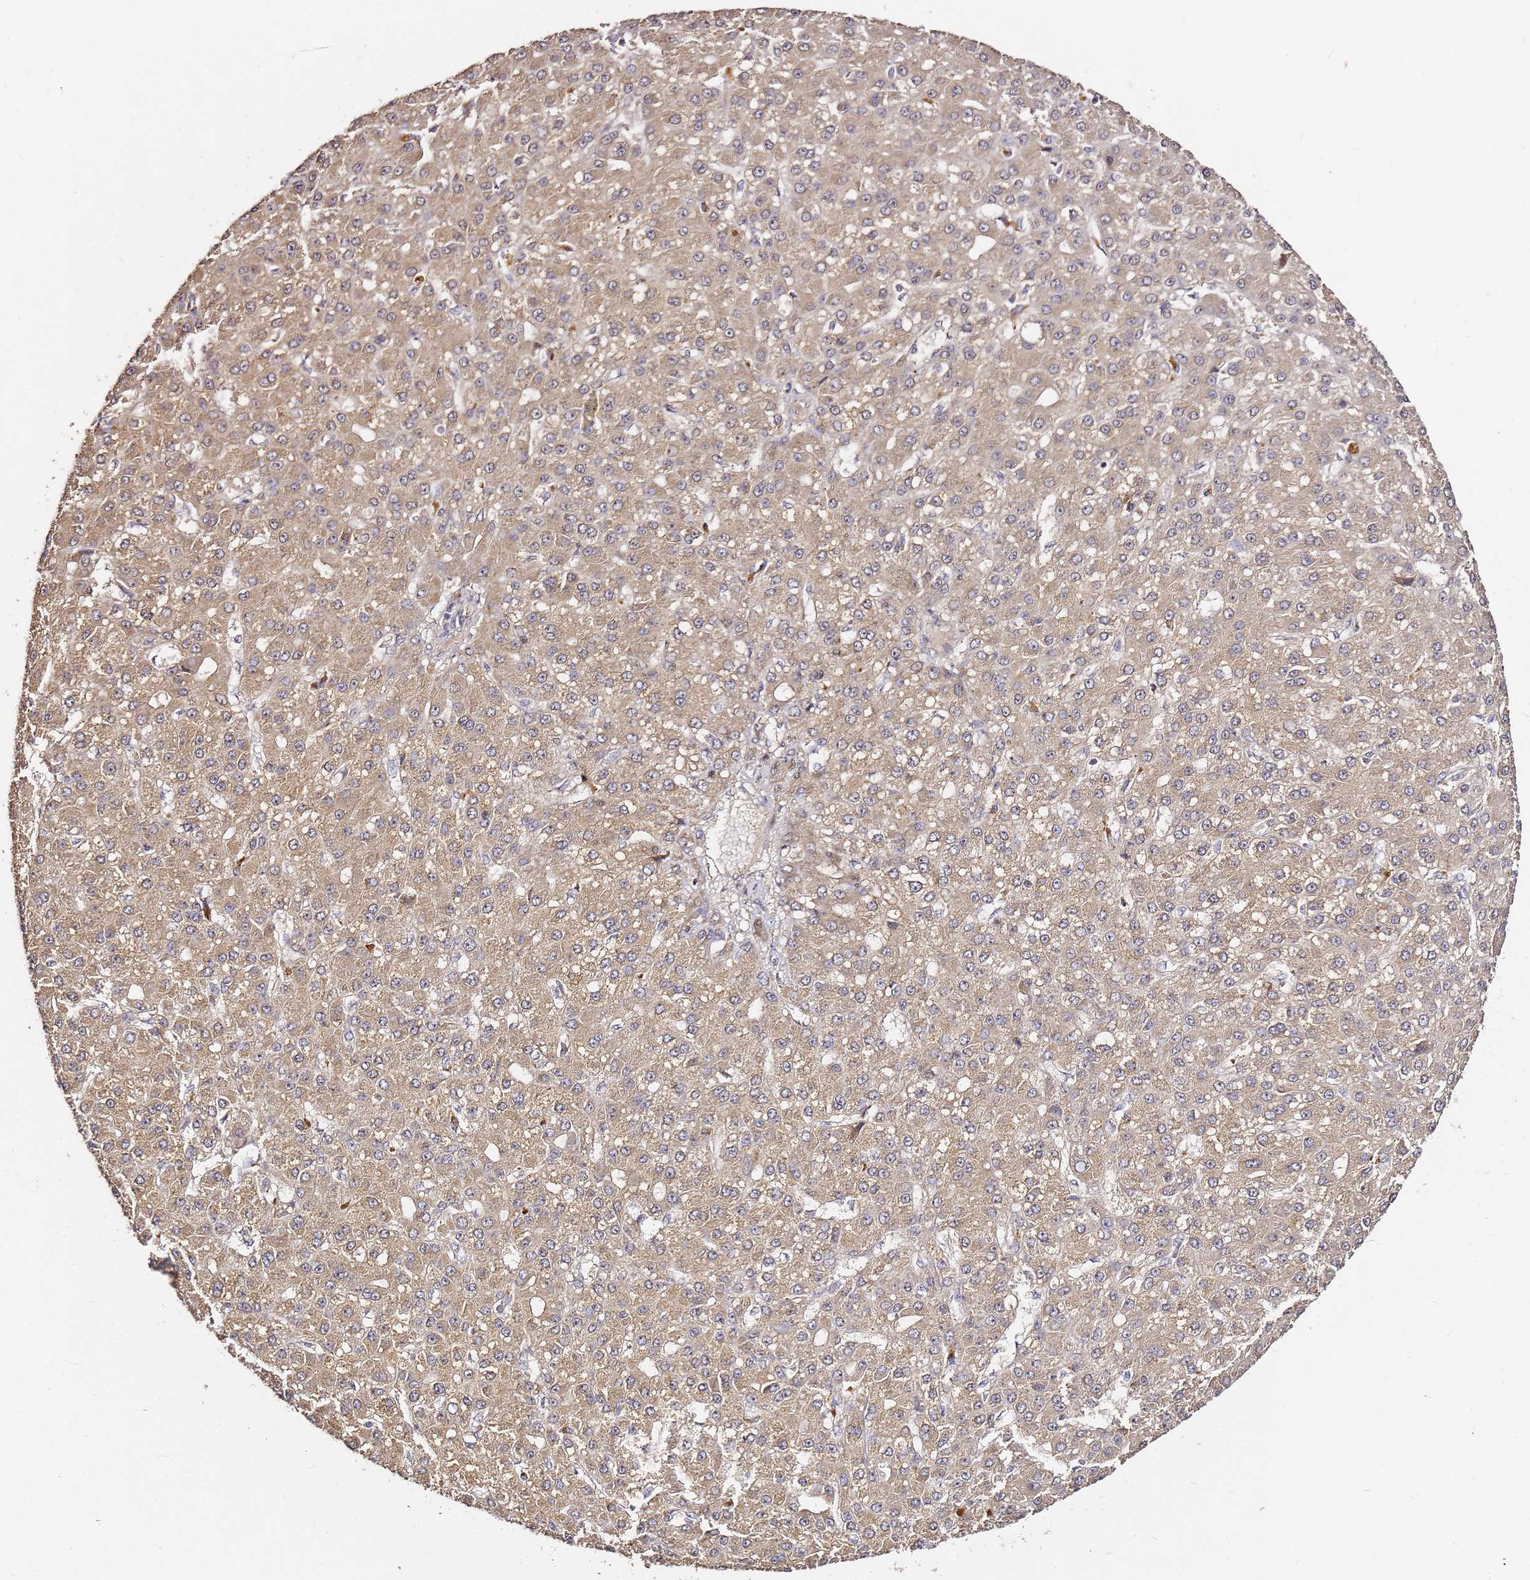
{"staining": {"intensity": "moderate", "quantity": "25%-75%", "location": "cytoplasmic/membranous"}, "tissue": "liver cancer", "cell_type": "Tumor cells", "image_type": "cancer", "snomed": [{"axis": "morphology", "description": "Carcinoma, Hepatocellular, NOS"}, {"axis": "topography", "description": "Liver"}], "caption": "Protein positivity by immunohistochemistry reveals moderate cytoplasmic/membranous positivity in about 25%-75% of tumor cells in liver hepatocellular carcinoma. Immunohistochemistry stains the protein in brown and the nuclei are stained blue.", "gene": "C6orf136", "patient": {"sex": "male", "age": 67}}